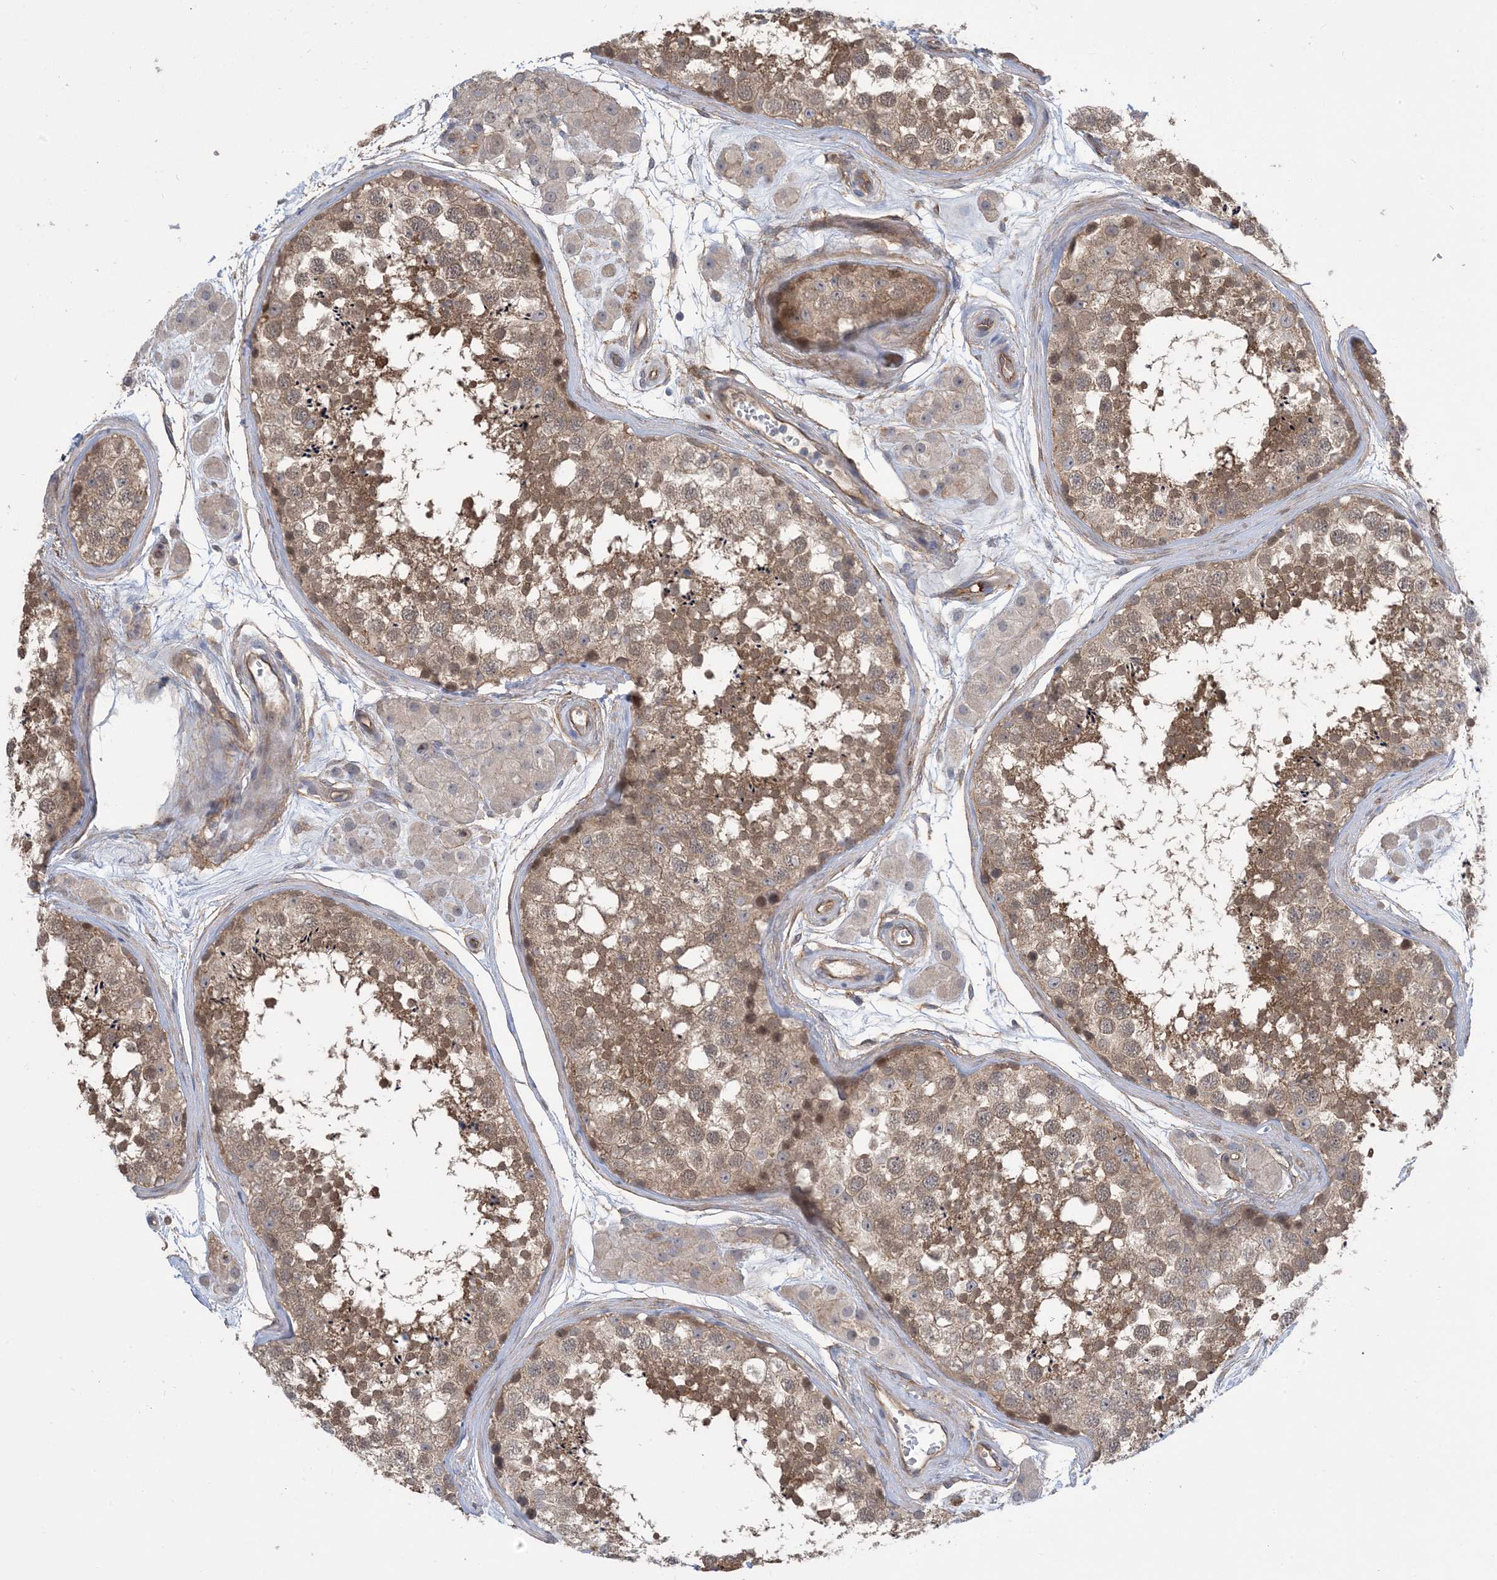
{"staining": {"intensity": "moderate", "quantity": ">75%", "location": "cytoplasmic/membranous"}, "tissue": "testis", "cell_type": "Cells in seminiferous ducts", "image_type": "normal", "snomed": [{"axis": "morphology", "description": "Normal tissue, NOS"}, {"axis": "topography", "description": "Testis"}], "caption": "The micrograph shows staining of unremarkable testis, revealing moderate cytoplasmic/membranous protein positivity (brown color) within cells in seminiferous ducts. (brown staining indicates protein expression, while blue staining denotes nuclei).", "gene": "AOC1", "patient": {"sex": "male", "age": 56}}